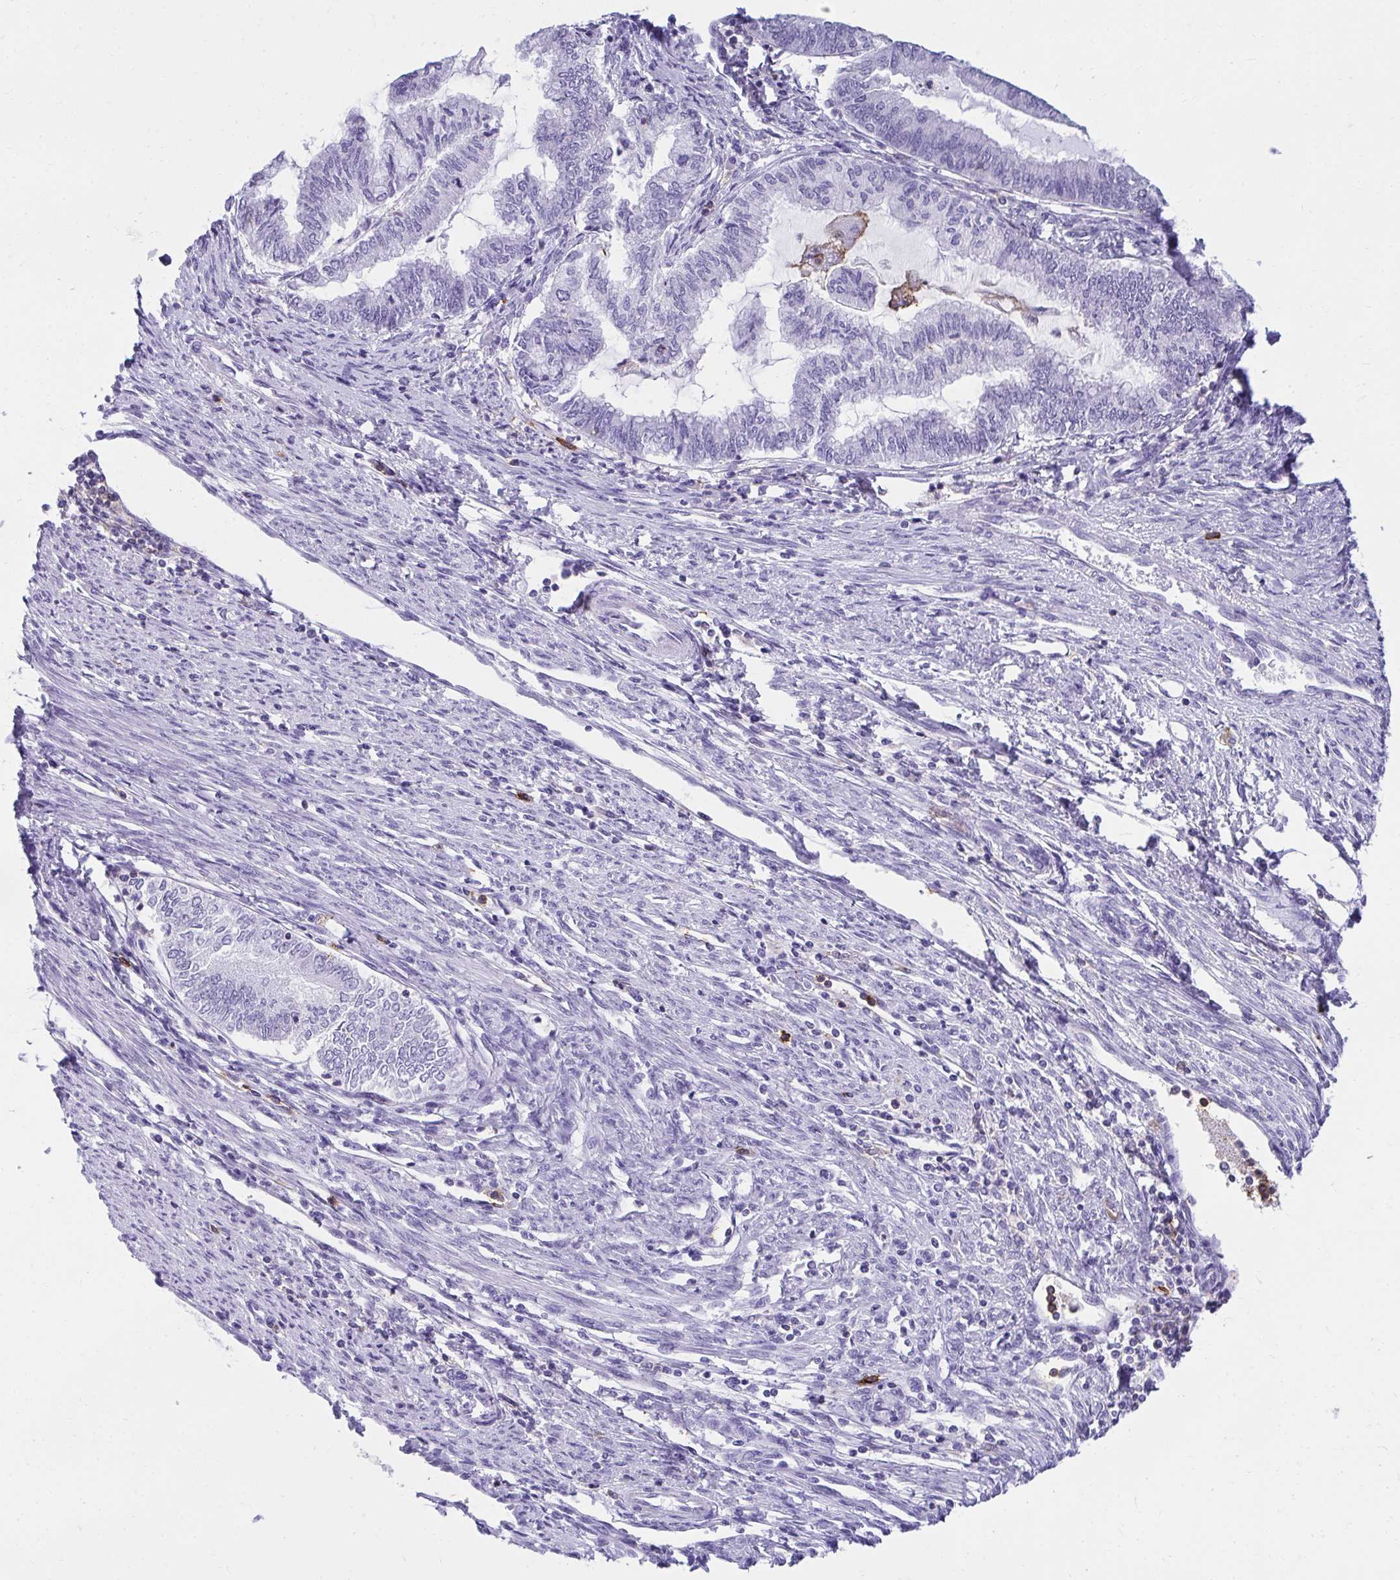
{"staining": {"intensity": "negative", "quantity": "none", "location": "none"}, "tissue": "endometrial cancer", "cell_type": "Tumor cells", "image_type": "cancer", "snomed": [{"axis": "morphology", "description": "Adenocarcinoma, NOS"}, {"axis": "topography", "description": "Endometrium"}], "caption": "A photomicrograph of human endometrial cancer (adenocarcinoma) is negative for staining in tumor cells.", "gene": "SPN", "patient": {"sex": "female", "age": 79}}